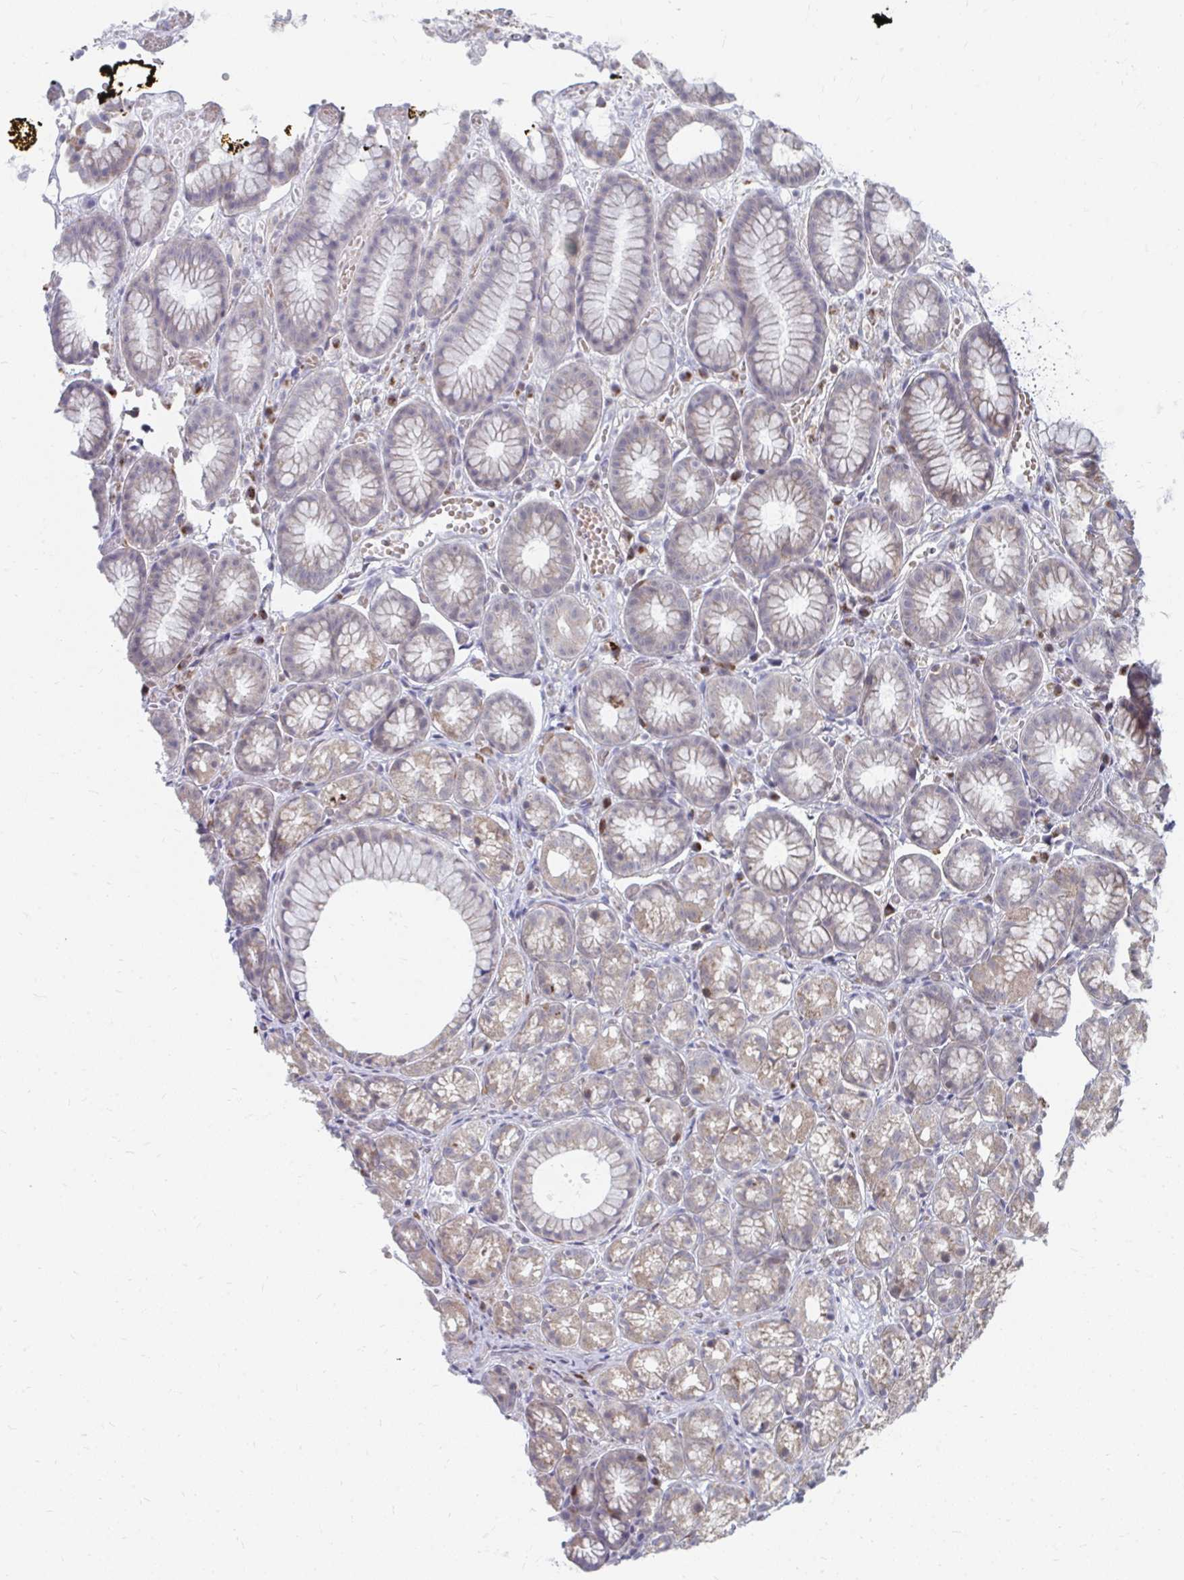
{"staining": {"intensity": "weak", "quantity": ">75%", "location": "cytoplasmic/membranous"}, "tissue": "stomach", "cell_type": "Glandular cells", "image_type": "normal", "snomed": [{"axis": "morphology", "description": "Normal tissue, NOS"}, {"axis": "topography", "description": "Smooth muscle"}, {"axis": "topography", "description": "Stomach"}], "caption": "Glandular cells display weak cytoplasmic/membranous staining in approximately >75% of cells in unremarkable stomach. (DAB IHC with brightfield microscopy, high magnification).", "gene": "PABIR3", "patient": {"sex": "male", "age": 70}}